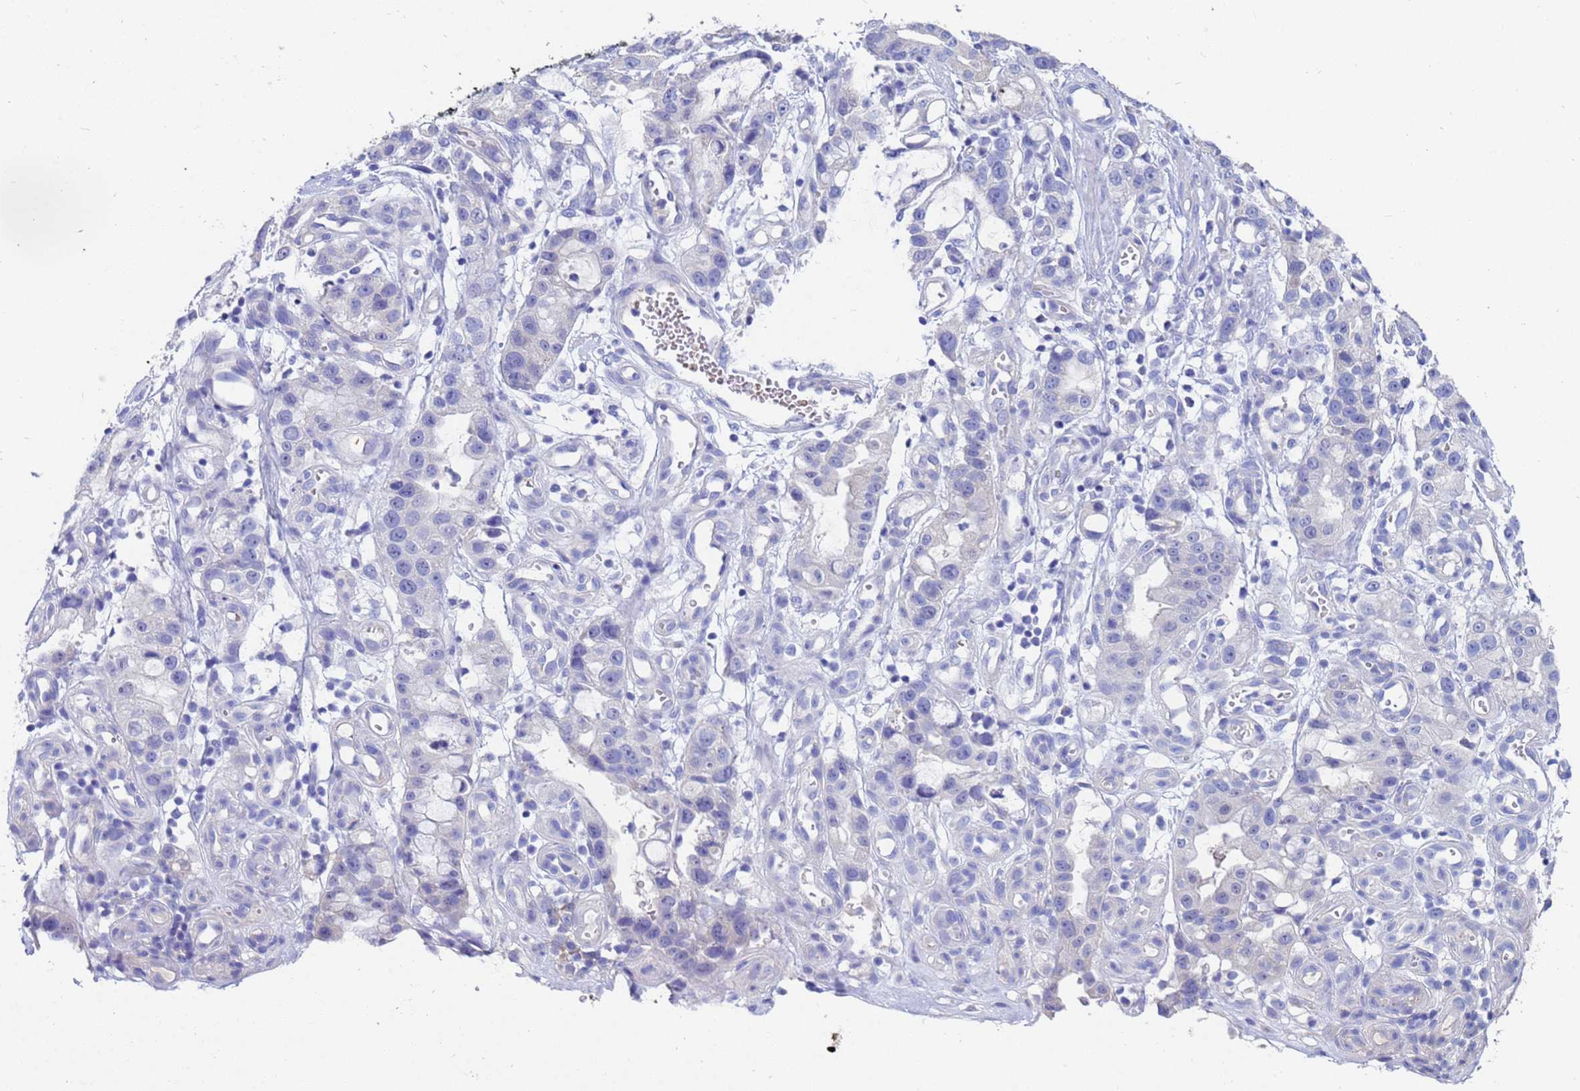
{"staining": {"intensity": "negative", "quantity": "none", "location": "none"}, "tissue": "stomach cancer", "cell_type": "Tumor cells", "image_type": "cancer", "snomed": [{"axis": "morphology", "description": "Adenocarcinoma, NOS"}, {"axis": "topography", "description": "Stomach"}], "caption": "Histopathology image shows no protein staining in tumor cells of stomach cancer (adenocarcinoma) tissue.", "gene": "UBE2O", "patient": {"sex": "male", "age": 55}}